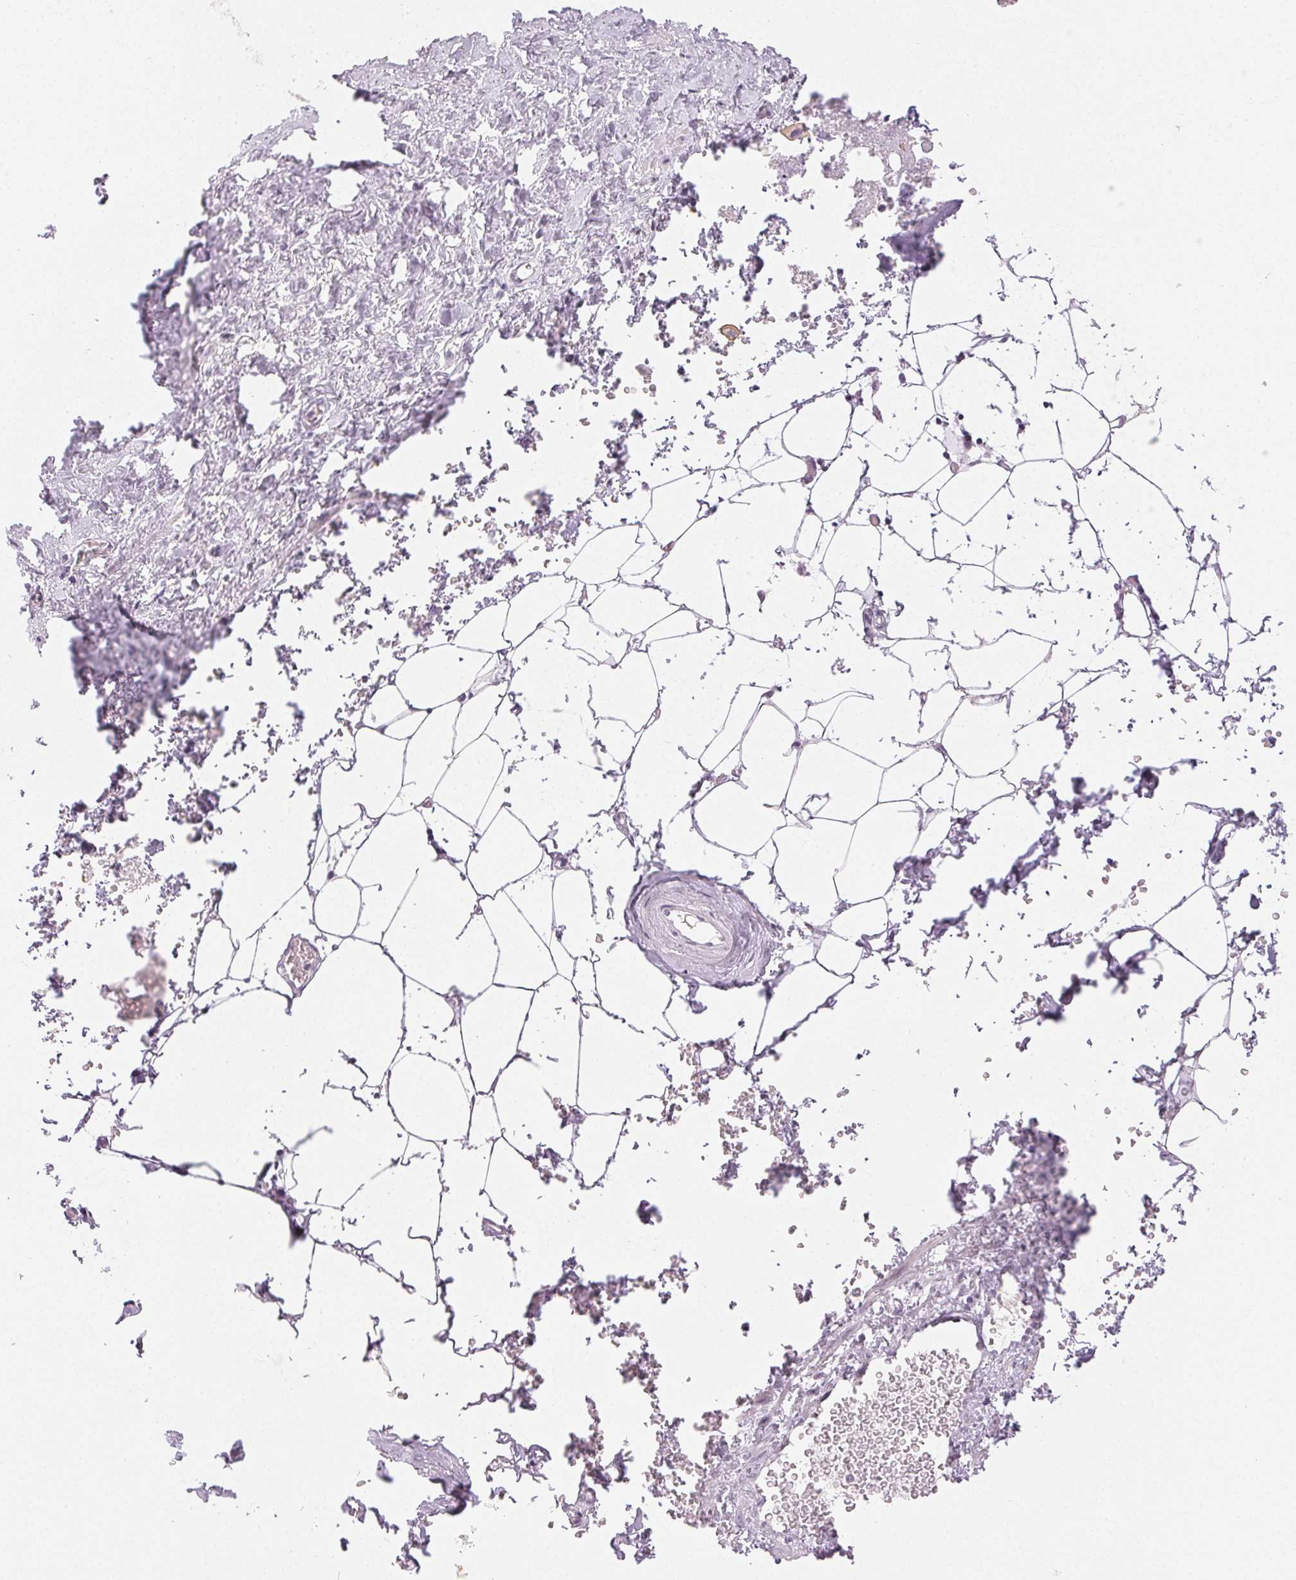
{"staining": {"intensity": "weak", "quantity": "<25%", "location": "cytoplasmic/membranous"}, "tissue": "adipose tissue", "cell_type": "Adipocytes", "image_type": "normal", "snomed": [{"axis": "morphology", "description": "Normal tissue, NOS"}, {"axis": "topography", "description": "Prostate"}, {"axis": "topography", "description": "Peripheral nerve tissue"}], "caption": "This micrograph is of benign adipose tissue stained with immunohistochemistry to label a protein in brown with the nuclei are counter-stained blue. There is no expression in adipocytes.", "gene": "SFTPD", "patient": {"sex": "male", "age": 55}}